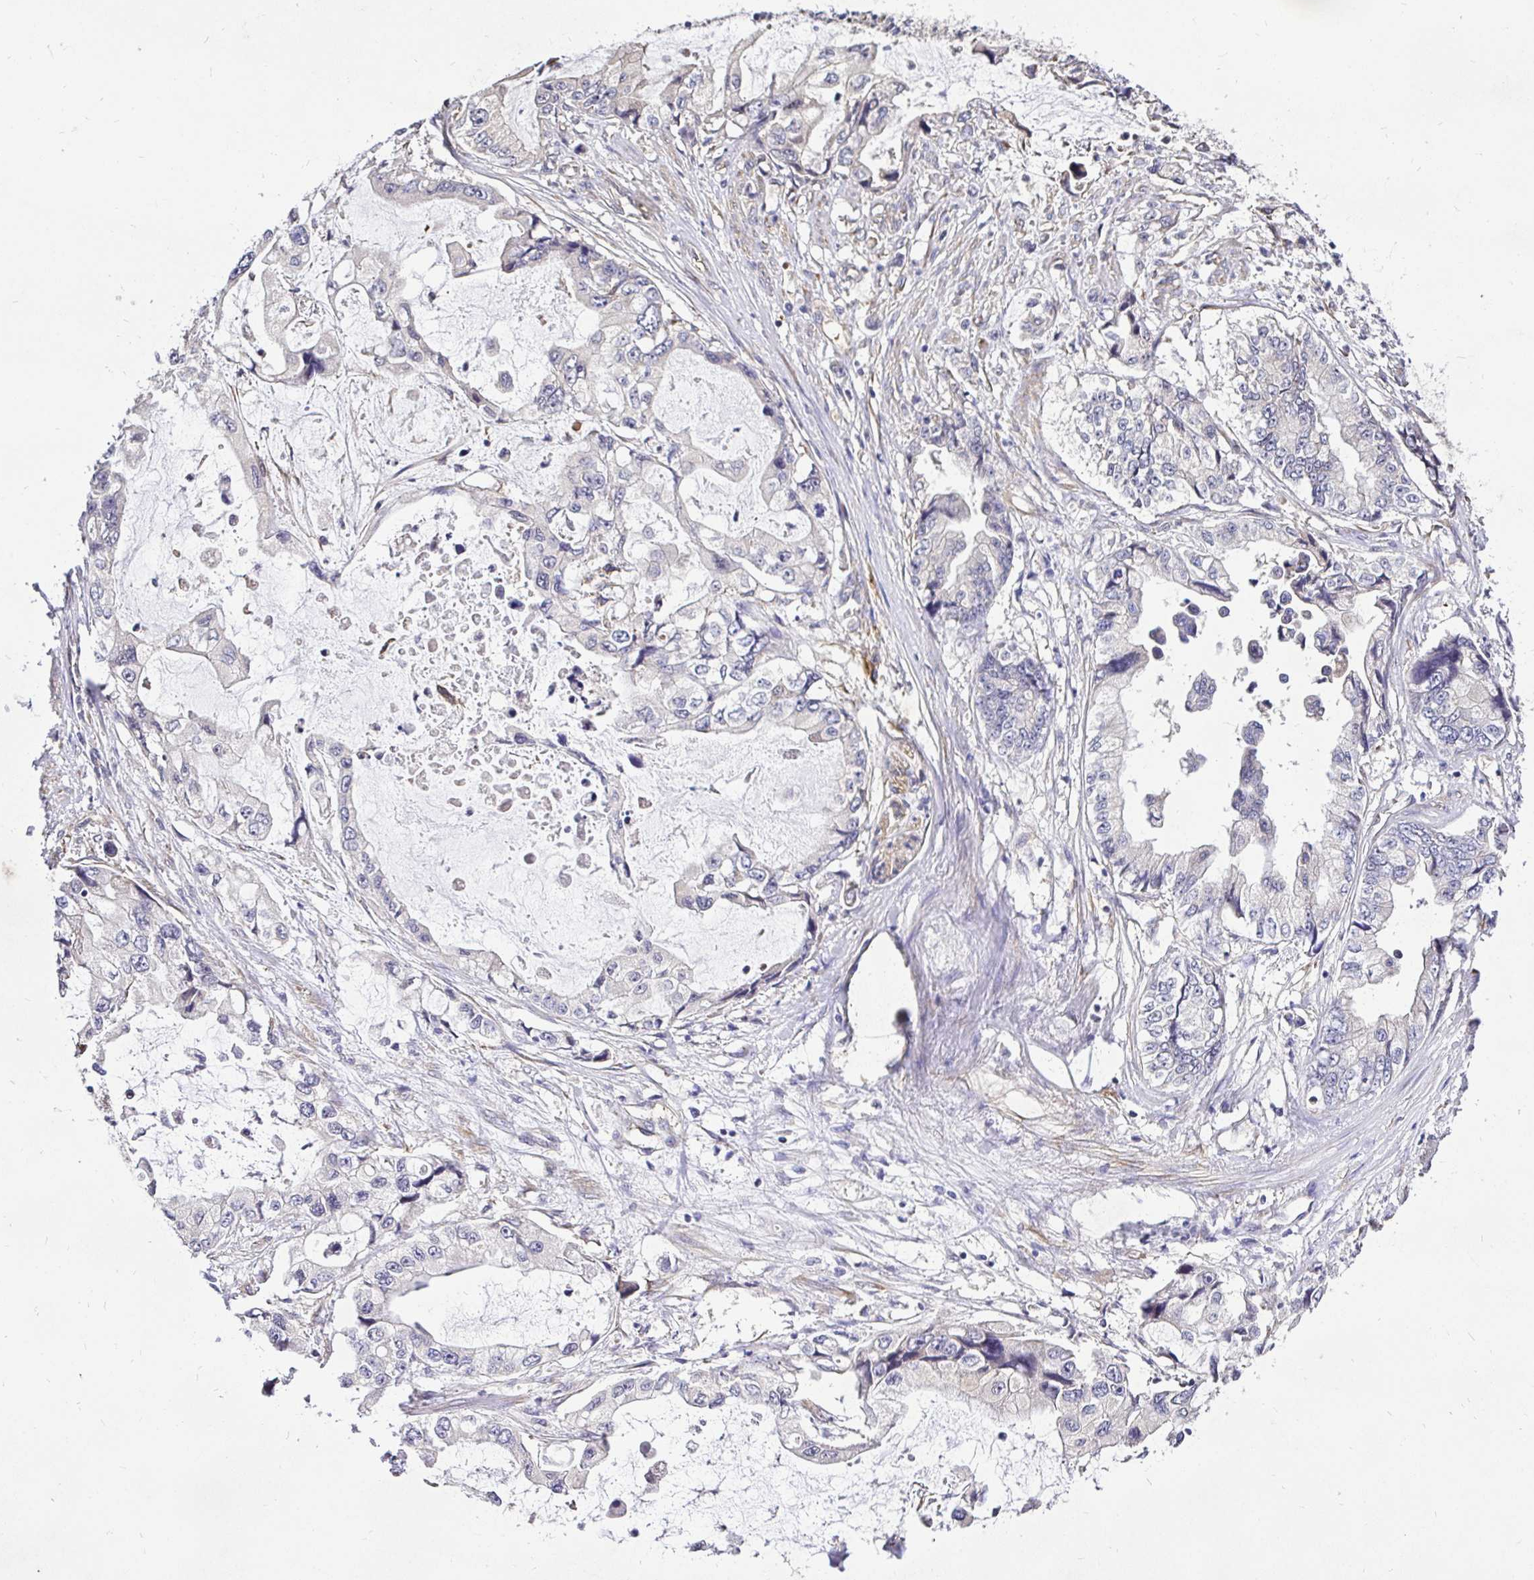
{"staining": {"intensity": "negative", "quantity": "none", "location": "none"}, "tissue": "stomach cancer", "cell_type": "Tumor cells", "image_type": "cancer", "snomed": [{"axis": "morphology", "description": "Adenocarcinoma, NOS"}, {"axis": "topography", "description": "Pancreas"}, {"axis": "topography", "description": "Stomach, upper"}, {"axis": "topography", "description": "Stomach"}], "caption": "Tumor cells are negative for brown protein staining in stomach adenocarcinoma.", "gene": "CCDC122", "patient": {"sex": "male", "age": 77}}